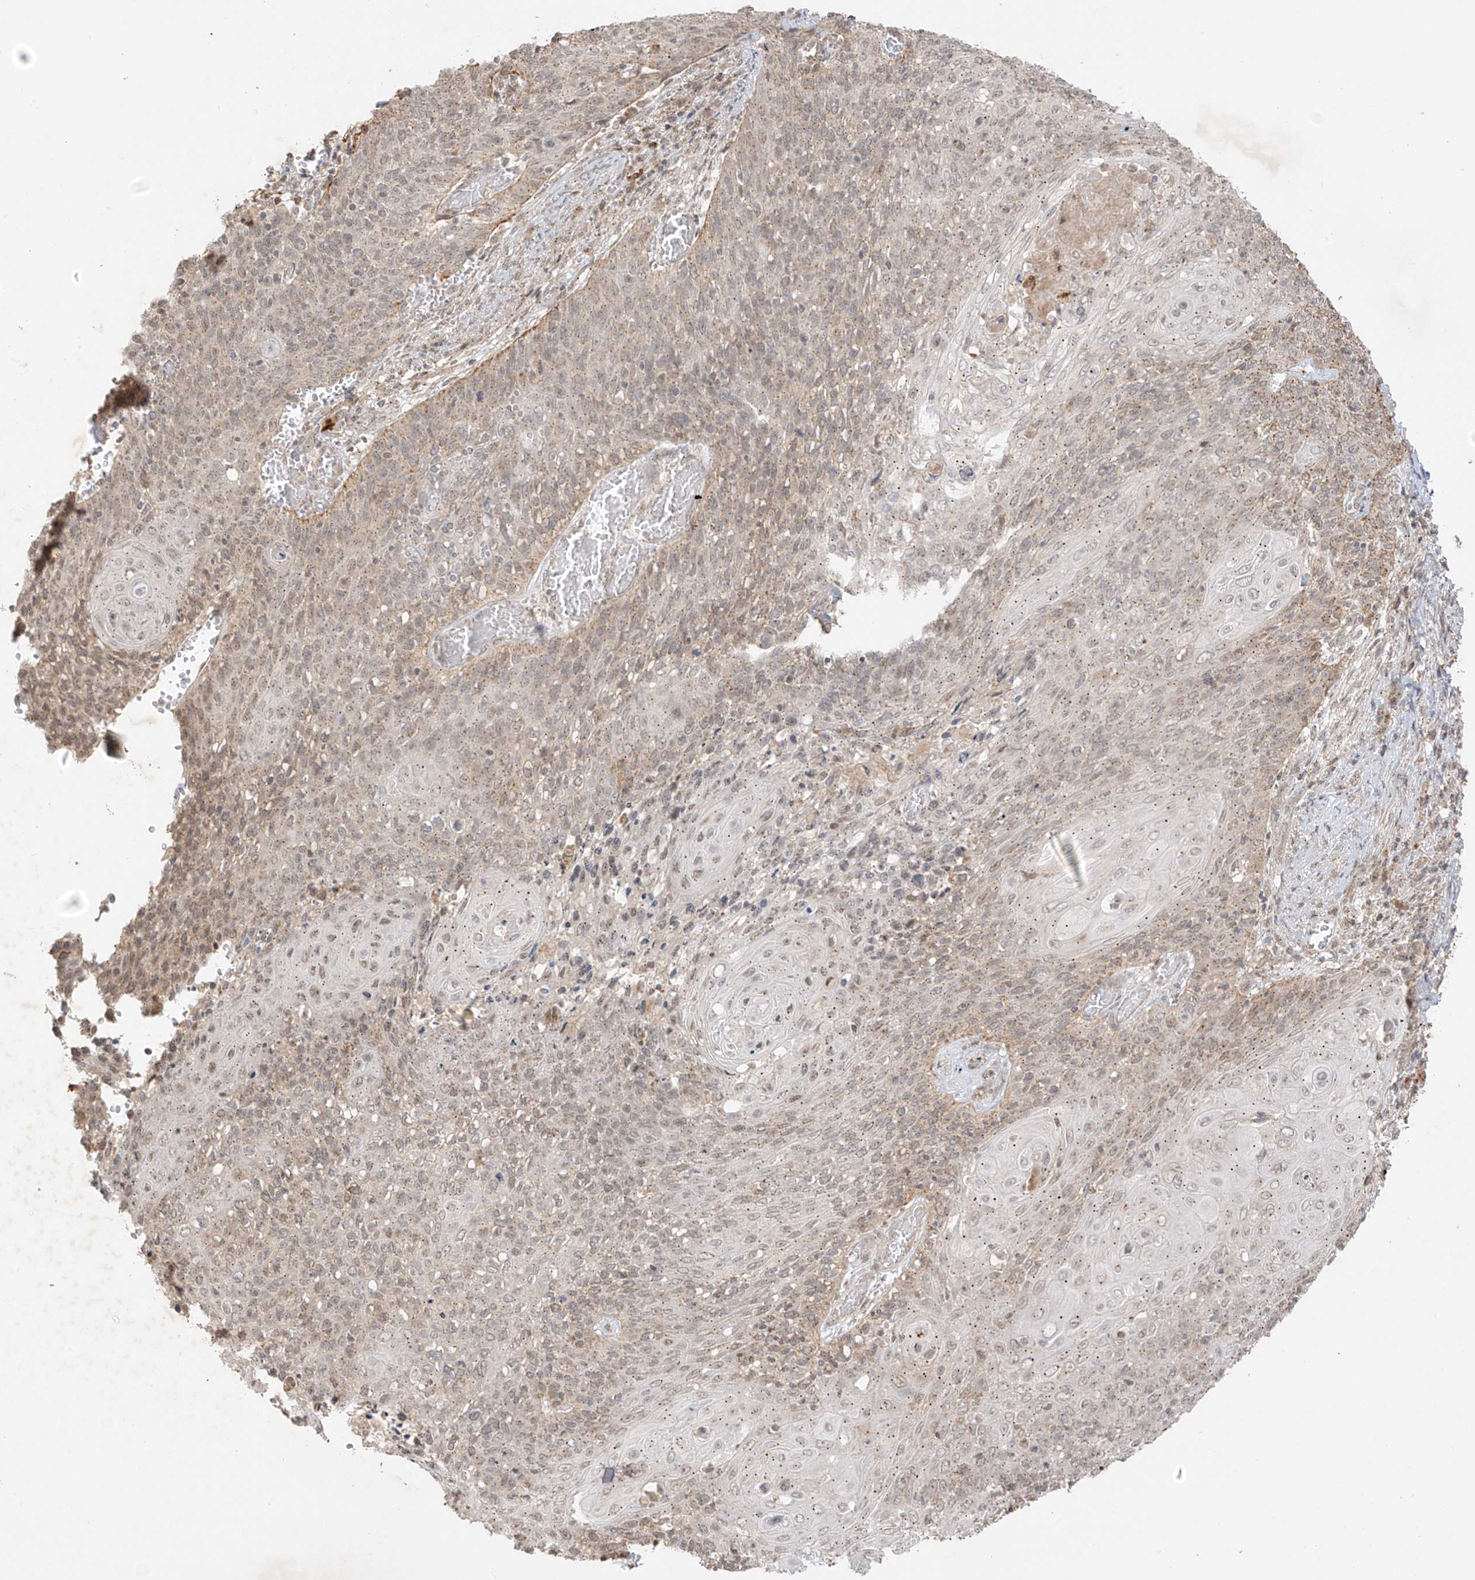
{"staining": {"intensity": "moderate", "quantity": "25%-75%", "location": "cytoplasmic/membranous"}, "tissue": "cervical cancer", "cell_type": "Tumor cells", "image_type": "cancer", "snomed": [{"axis": "morphology", "description": "Squamous cell carcinoma, NOS"}, {"axis": "topography", "description": "Cervix"}], "caption": "There is medium levels of moderate cytoplasmic/membranous positivity in tumor cells of cervical squamous cell carcinoma, as demonstrated by immunohistochemical staining (brown color).", "gene": "N4BP3", "patient": {"sex": "female", "age": 39}}